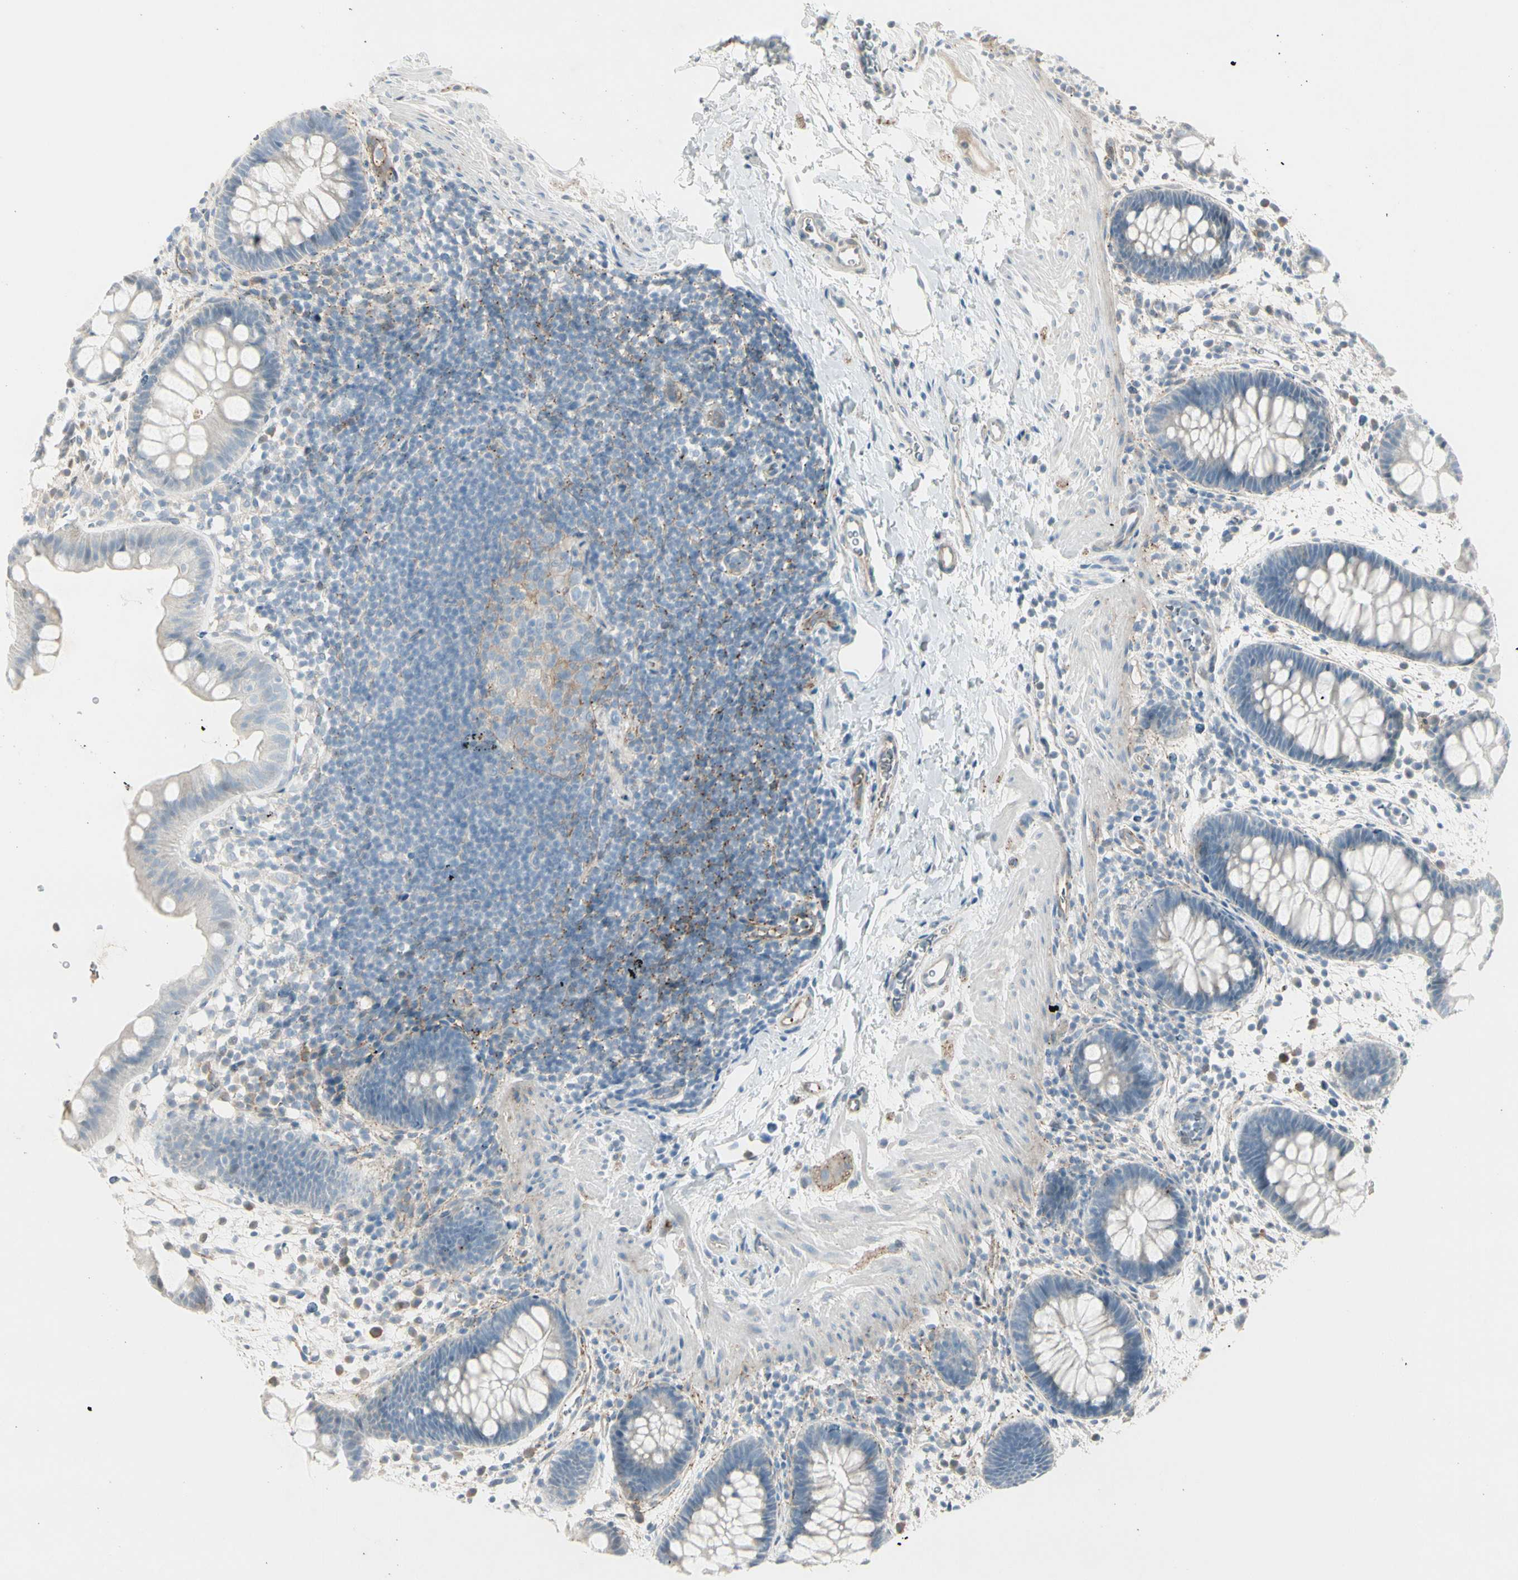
{"staining": {"intensity": "negative", "quantity": "none", "location": "none"}, "tissue": "rectum", "cell_type": "Glandular cells", "image_type": "normal", "snomed": [{"axis": "morphology", "description": "Normal tissue, NOS"}, {"axis": "topography", "description": "Rectum"}], "caption": "An immunohistochemistry image of benign rectum is shown. There is no staining in glandular cells of rectum. Brightfield microscopy of IHC stained with DAB (3,3'-diaminobenzidine) (brown) and hematoxylin (blue), captured at high magnification.", "gene": "CACNA2D1", "patient": {"sex": "female", "age": 24}}